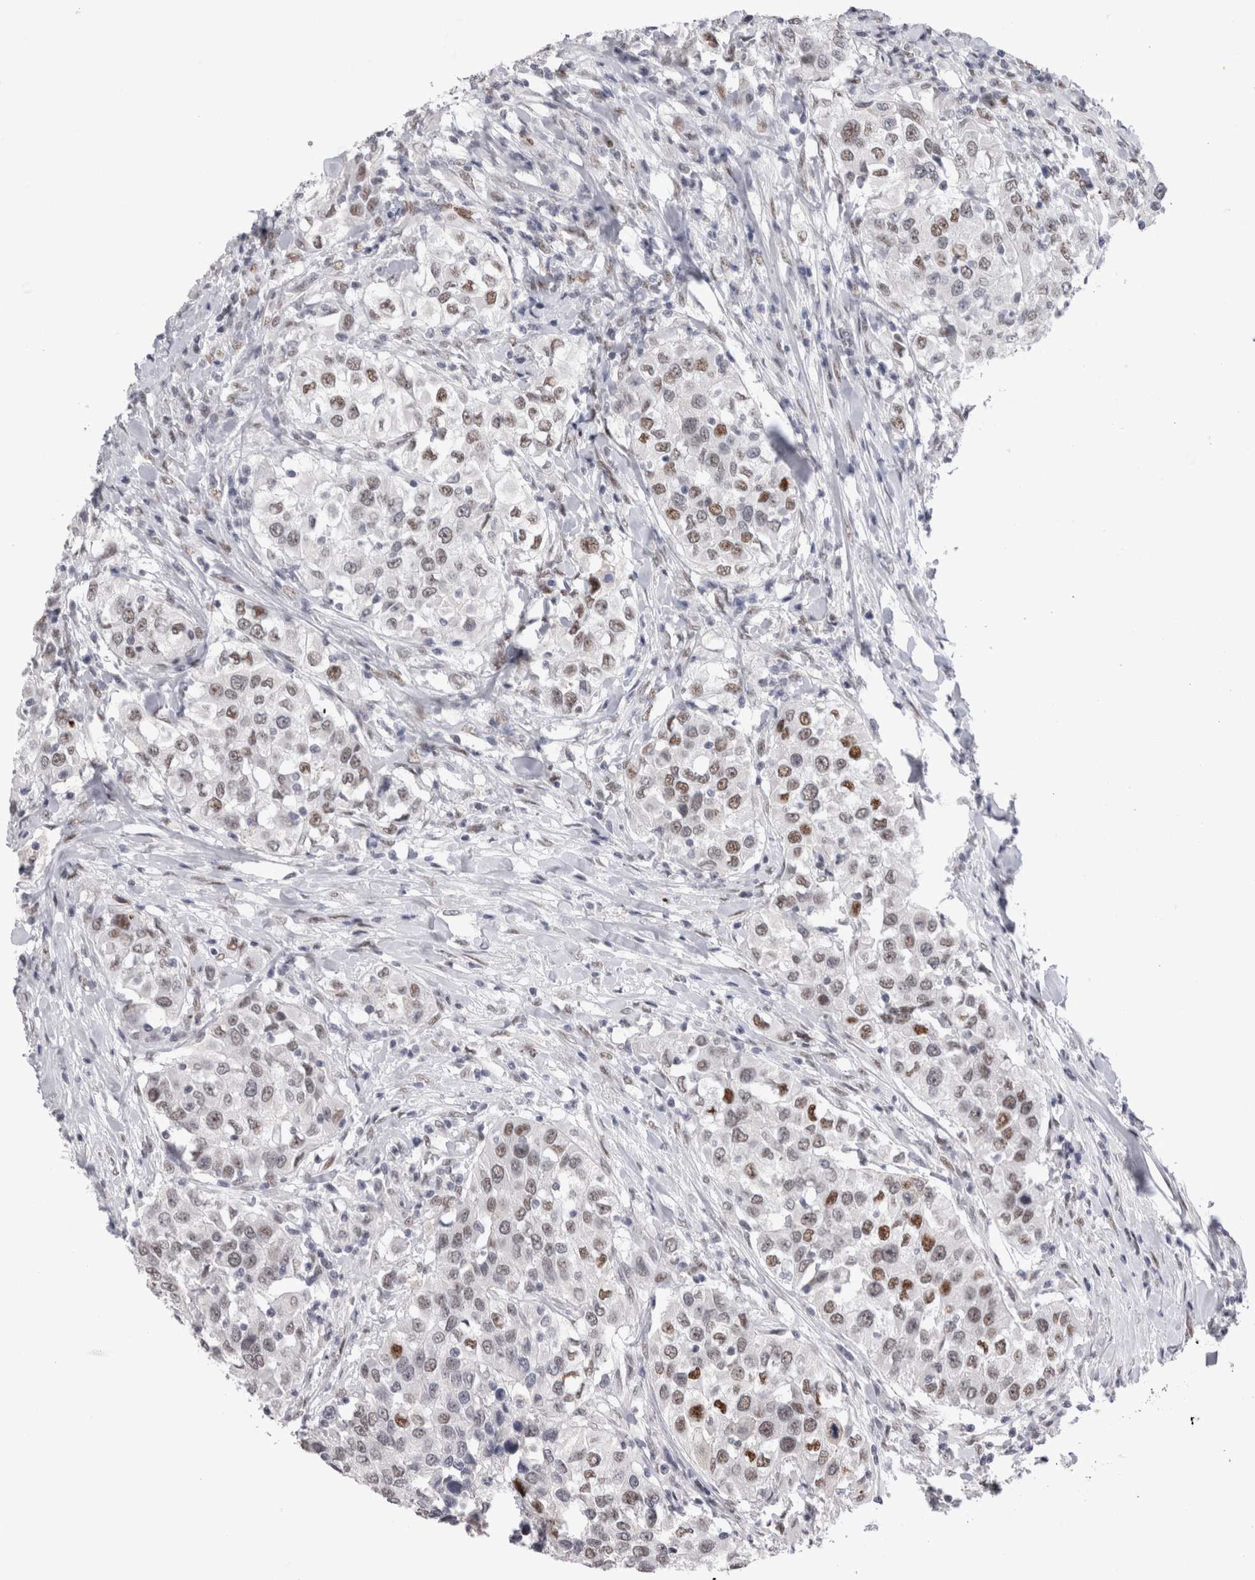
{"staining": {"intensity": "moderate", "quantity": ">75%", "location": "nuclear"}, "tissue": "urothelial cancer", "cell_type": "Tumor cells", "image_type": "cancer", "snomed": [{"axis": "morphology", "description": "Urothelial carcinoma, High grade"}, {"axis": "topography", "description": "Urinary bladder"}], "caption": "Brown immunohistochemical staining in urothelial carcinoma (high-grade) displays moderate nuclear positivity in approximately >75% of tumor cells.", "gene": "RBM6", "patient": {"sex": "female", "age": 80}}